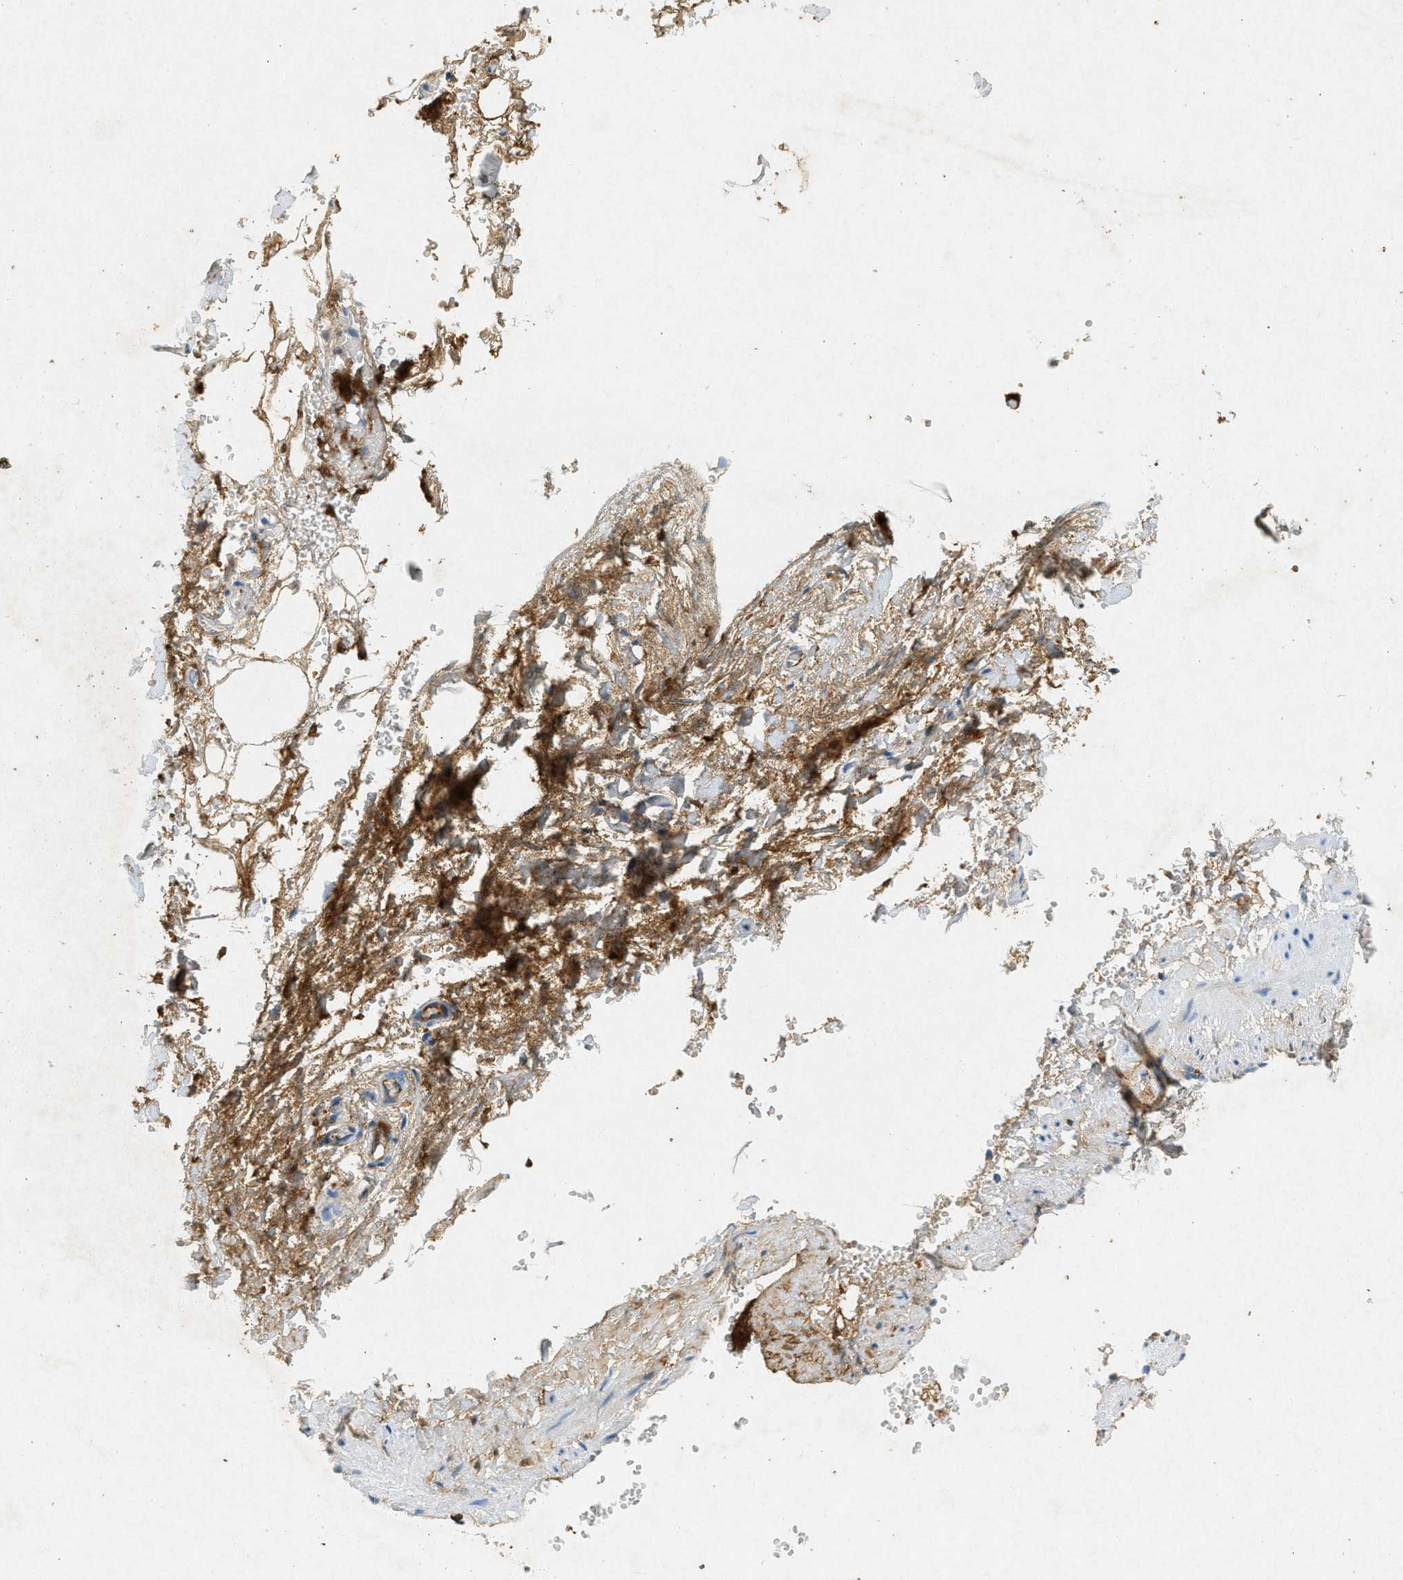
{"staining": {"intensity": "weak", "quantity": ">75%", "location": "cytoplasmic/membranous"}, "tissue": "adipose tissue", "cell_type": "Adipocytes", "image_type": "normal", "snomed": [{"axis": "morphology", "description": "Normal tissue, NOS"}, {"axis": "topography", "description": "Soft tissue"}, {"axis": "topography", "description": "Vascular tissue"}], "caption": "This histopathology image demonstrates IHC staining of normal adipose tissue, with low weak cytoplasmic/membranous staining in about >75% of adipocytes.", "gene": "F2", "patient": {"sex": "female", "age": 35}}